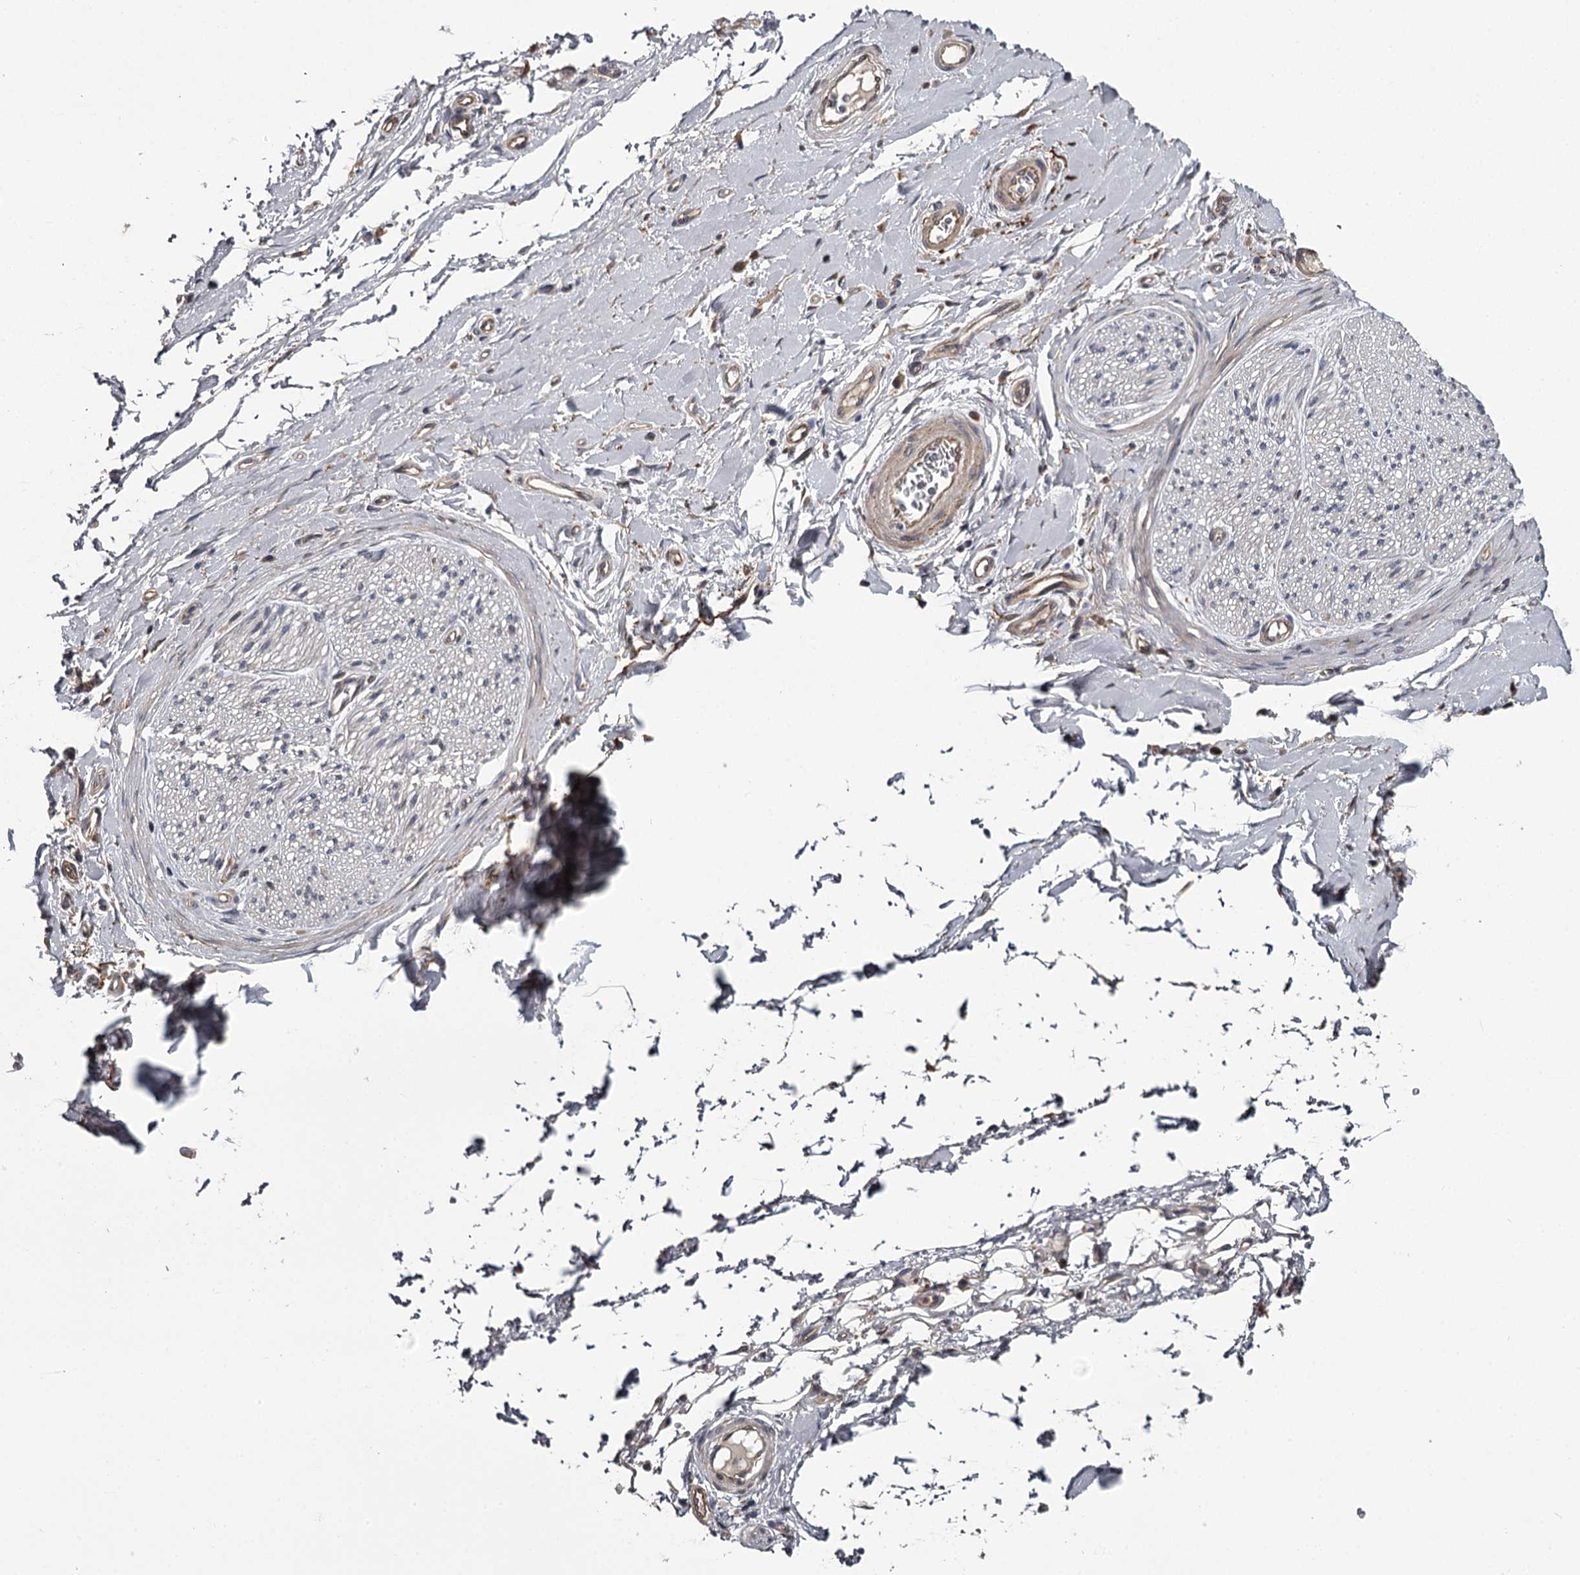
{"staining": {"intensity": "negative", "quantity": "none", "location": "none"}, "tissue": "adipose tissue", "cell_type": "Adipocytes", "image_type": "normal", "snomed": [{"axis": "morphology", "description": "Normal tissue, NOS"}, {"axis": "morphology", "description": "Adenocarcinoma, NOS"}, {"axis": "topography", "description": "Stomach, upper"}, {"axis": "topography", "description": "Peripheral nerve tissue"}], "caption": "The IHC image has no significant positivity in adipocytes of adipose tissue. The staining was performed using DAB (3,3'-diaminobenzidine) to visualize the protein expression in brown, while the nuclei were stained in blue with hematoxylin (Magnification: 20x).", "gene": "CWF19L2", "patient": {"sex": "male", "age": 62}}